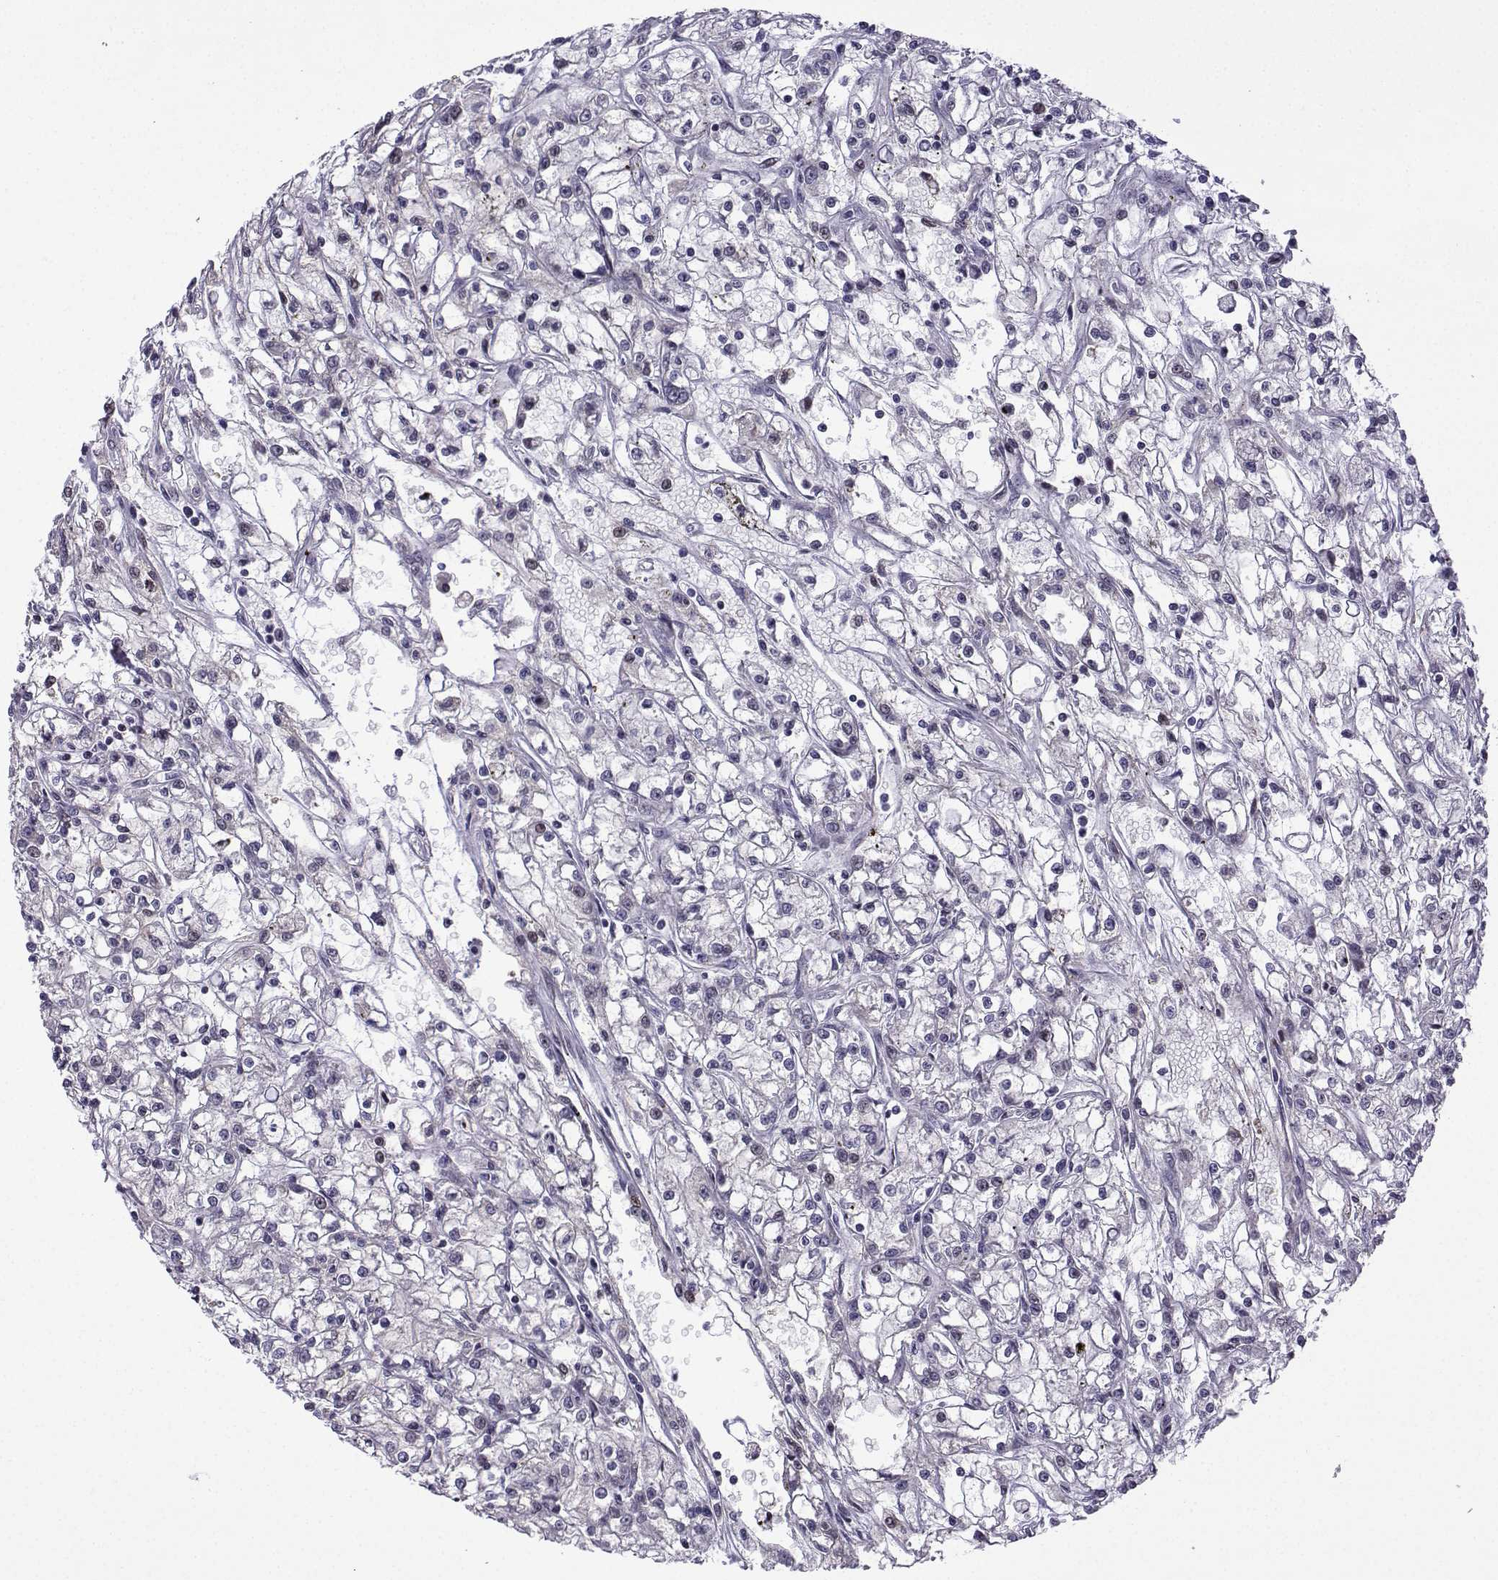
{"staining": {"intensity": "negative", "quantity": "none", "location": "none"}, "tissue": "renal cancer", "cell_type": "Tumor cells", "image_type": "cancer", "snomed": [{"axis": "morphology", "description": "Adenocarcinoma, NOS"}, {"axis": "topography", "description": "Kidney"}], "caption": "Tumor cells show no significant positivity in renal cancer (adenocarcinoma).", "gene": "FGF3", "patient": {"sex": "female", "age": 59}}